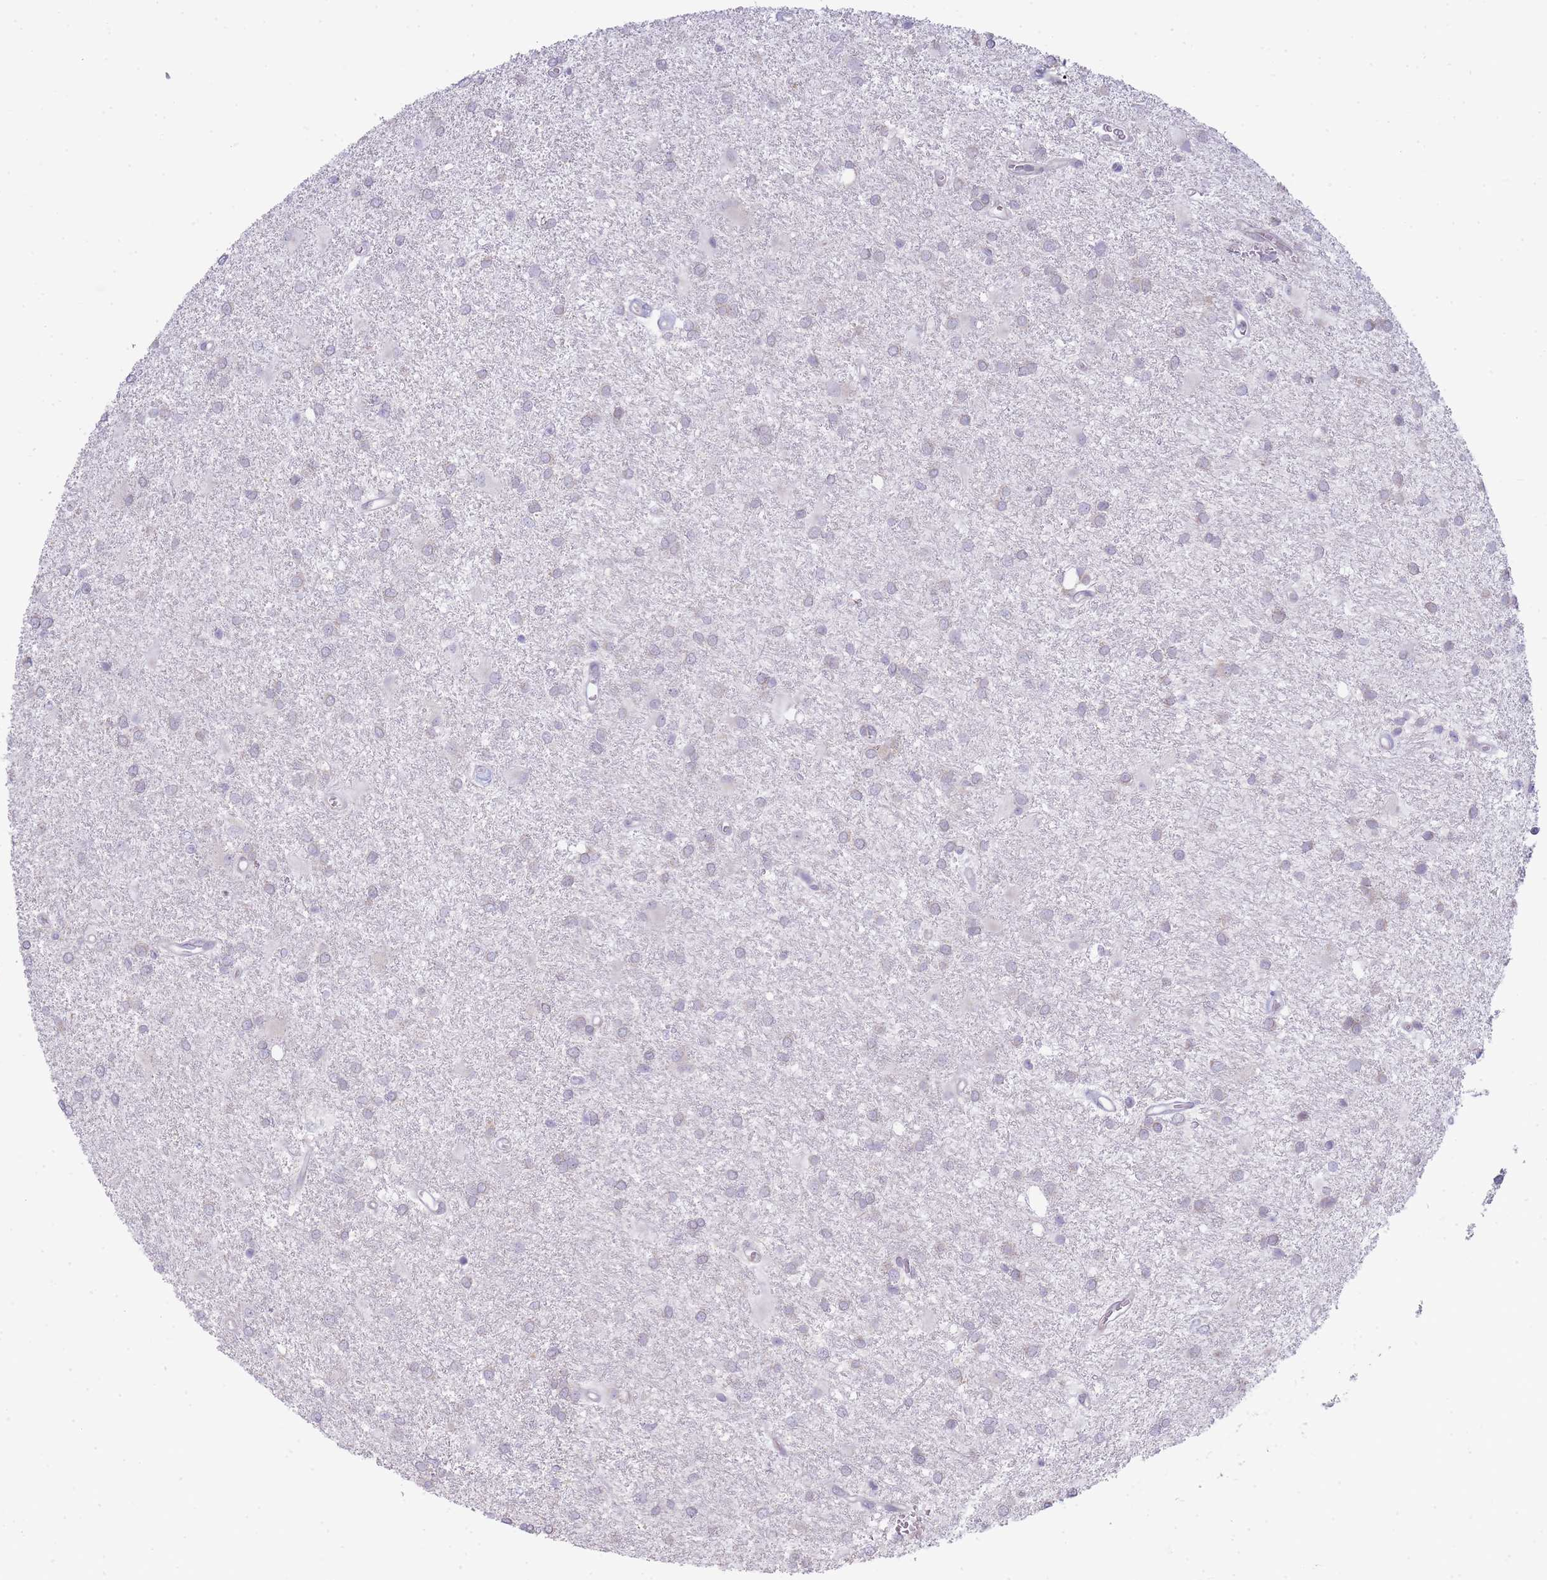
{"staining": {"intensity": "negative", "quantity": "none", "location": "none"}, "tissue": "glioma", "cell_type": "Tumor cells", "image_type": "cancer", "snomed": [{"axis": "morphology", "description": "Glioma, malignant, High grade"}, {"axis": "topography", "description": "Brain"}], "caption": "An IHC micrograph of malignant high-grade glioma is shown. There is no staining in tumor cells of malignant high-grade glioma.", "gene": "OR5L2", "patient": {"sex": "female", "age": 50}}